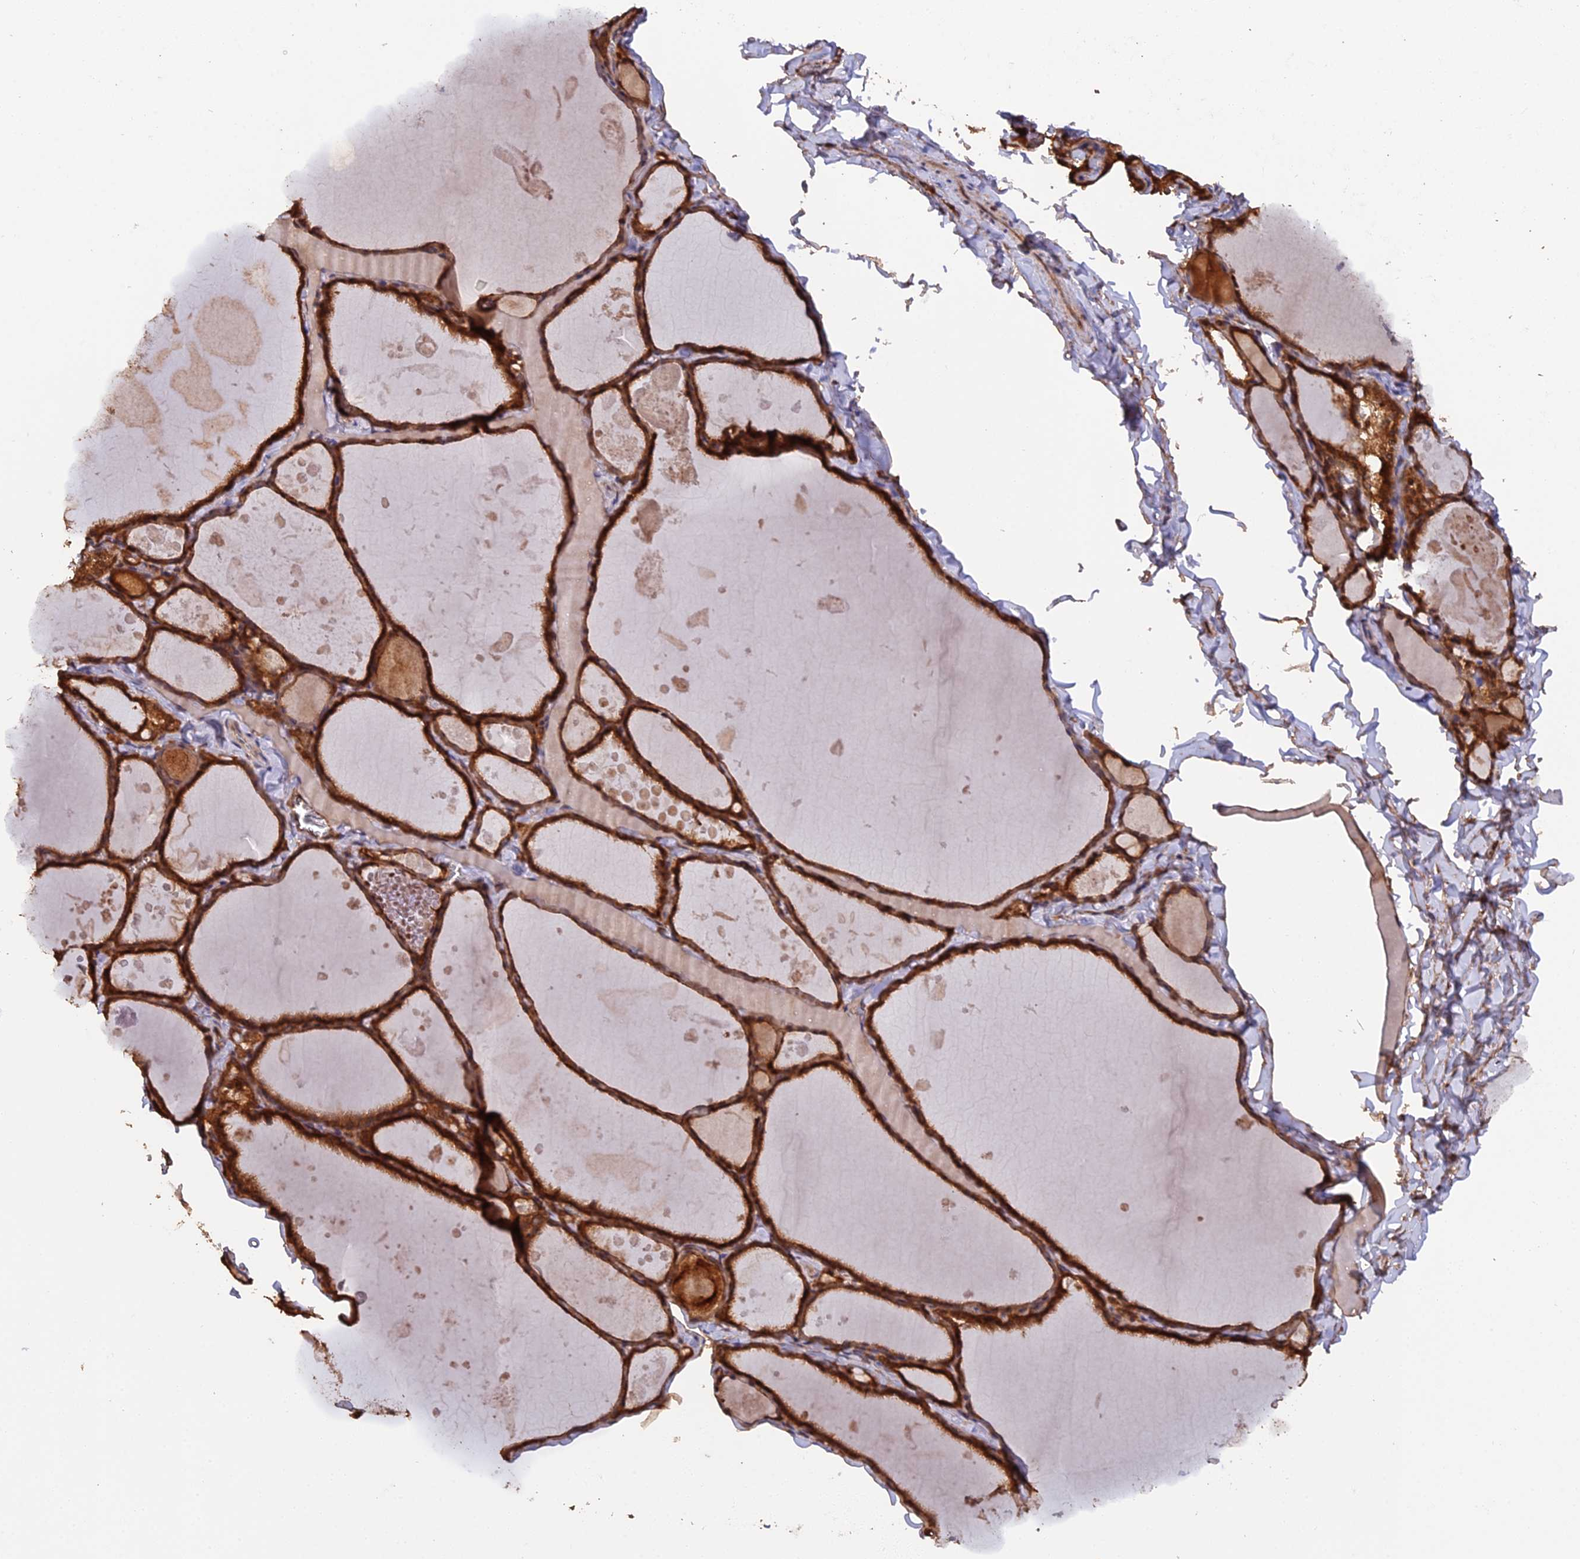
{"staining": {"intensity": "strong", "quantity": ">75%", "location": "cytoplasmic/membranous,nuclear"}, "tissue": "thyroid gland", "cell_type": "Glandular cells", "image_type": "normal", "snomed": [{"axis": "morphology", "description": "Normal tissue, NOS"}, {"axis": "topography", "description": "Thyroid gland"}], "caption": "Glandular cells display high levels of strong cytoplasmic/membranous,nuclear expression in about >75% of cells in benign human thyroid gland.", "gene": "RALGAPA2", "patient": {"sex": "male", "age": 56}}